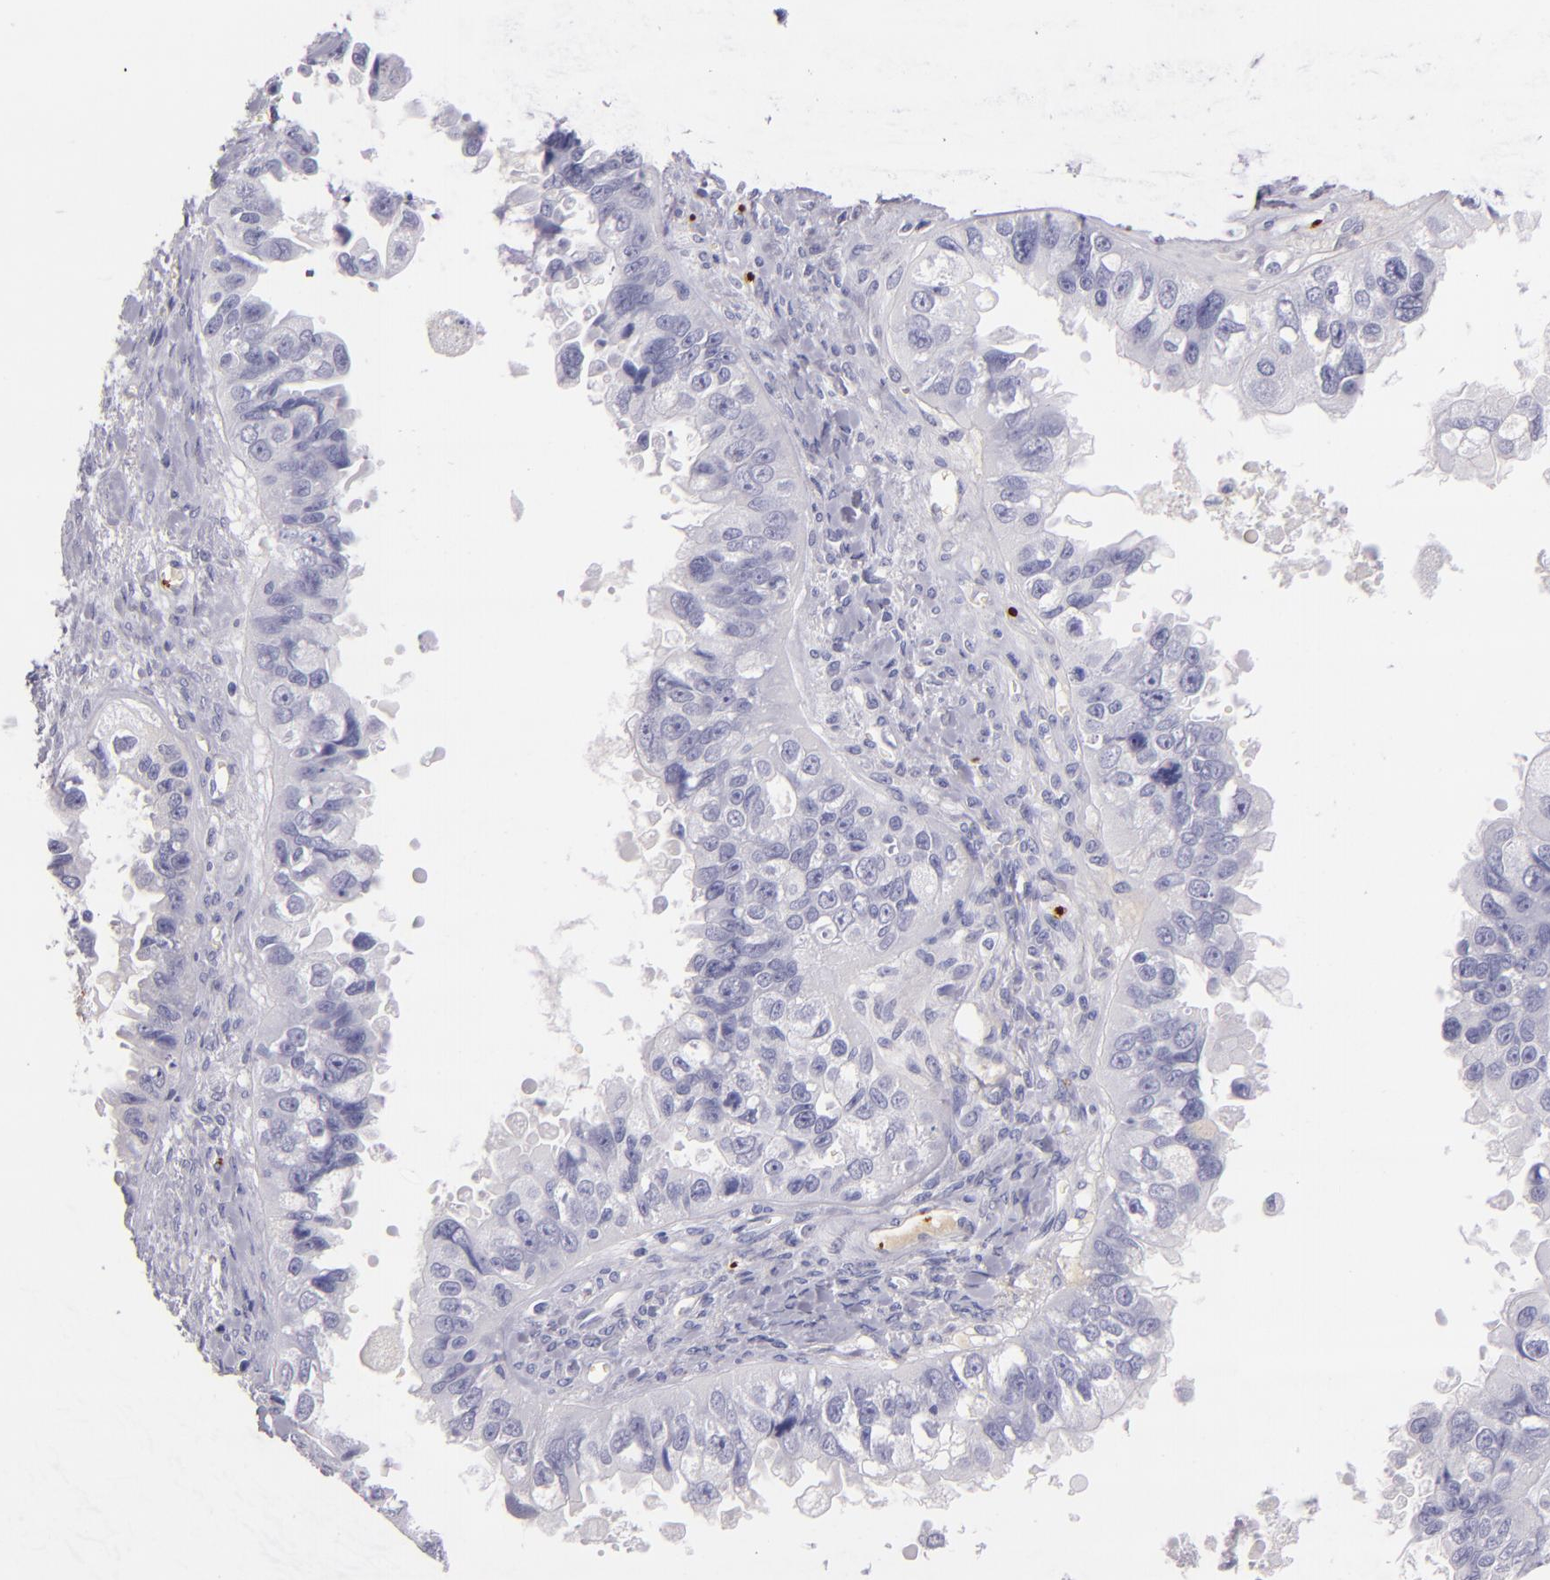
{"staining": {"intensity": "moderate", "quantity": "25%-75%", "location": "cytoplasmic/membranous"}, "tissue": "ovarian cancer", "cell_type": "Tumor cells", "image_type": "cancer", "snomed": [{"axis": "morphology", "description": "Carcinoma, endometroid"}, {"axis": "topography", "description": "Ovary"}], "caption": "An image of endometroid carcinoma (ovarian) stained for a protein displays moderate cytoplasmic/membranous brown staining in tumor cells. (Brightfield microscopy of DAB IHC at high magnification).", "gene": "GP1BA", "patient": {"sex": "female", "age": 85}}